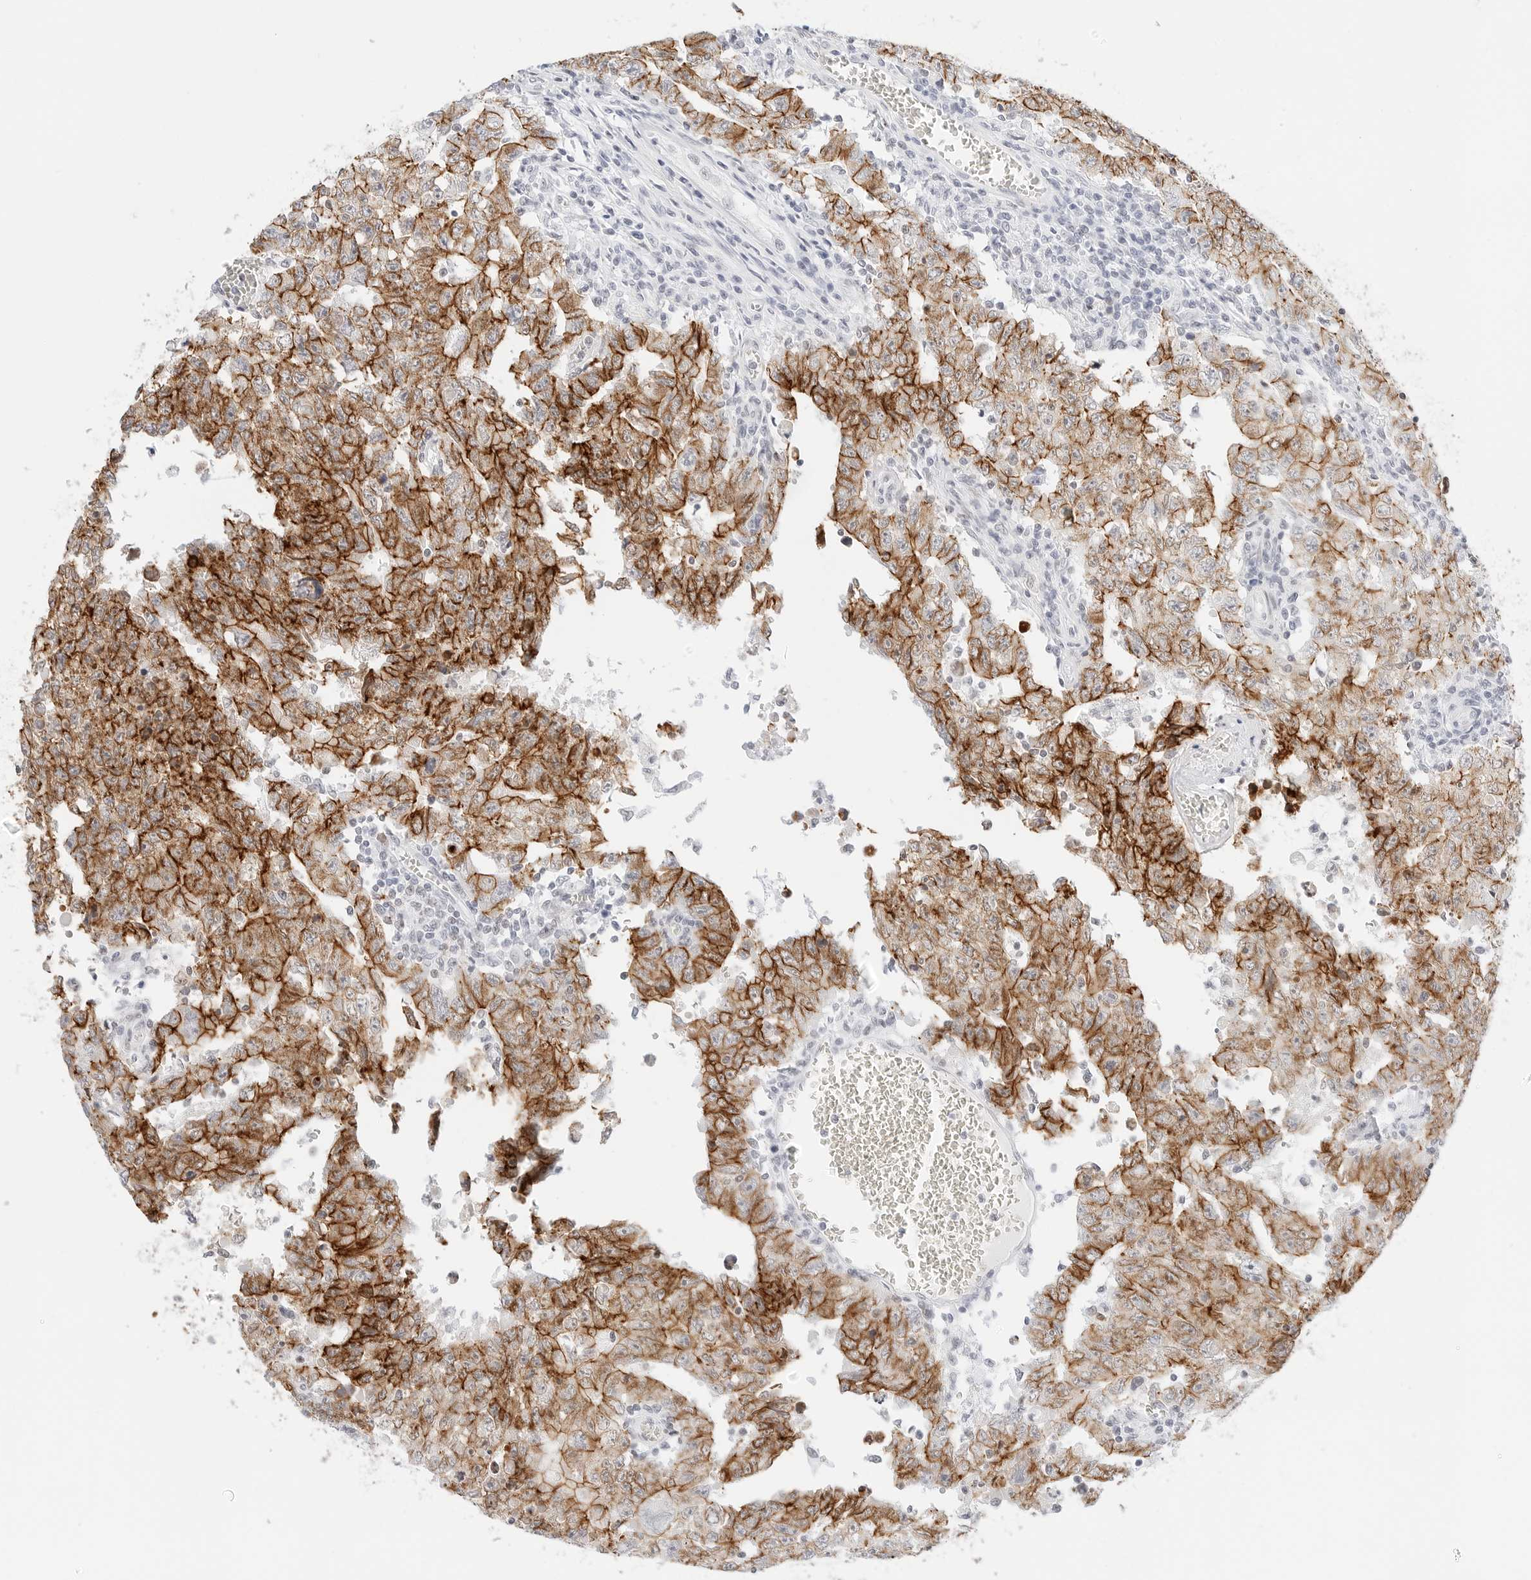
{"staining": {"intensity": "strong", "quantity": ">75%", "location": "cytoplasmic/membranous"}, "tissue": "testis cancer", "cell_type": "Tumor cells", "image_type": "cancer", "snomed": [{"axis": "morphology", "description": "Carcinoma, Embryonal, NOS"}, {"axis": "topography", "description": "Testis"}], "caption": "Immunohistochemical staining of human testis cancer demonstrates high levels of strong cytoplasmic/membranous protein staining in about >75% of tumor cells.", "gene": "CDH1", "patient": {"sex": "male", "age": 26}}